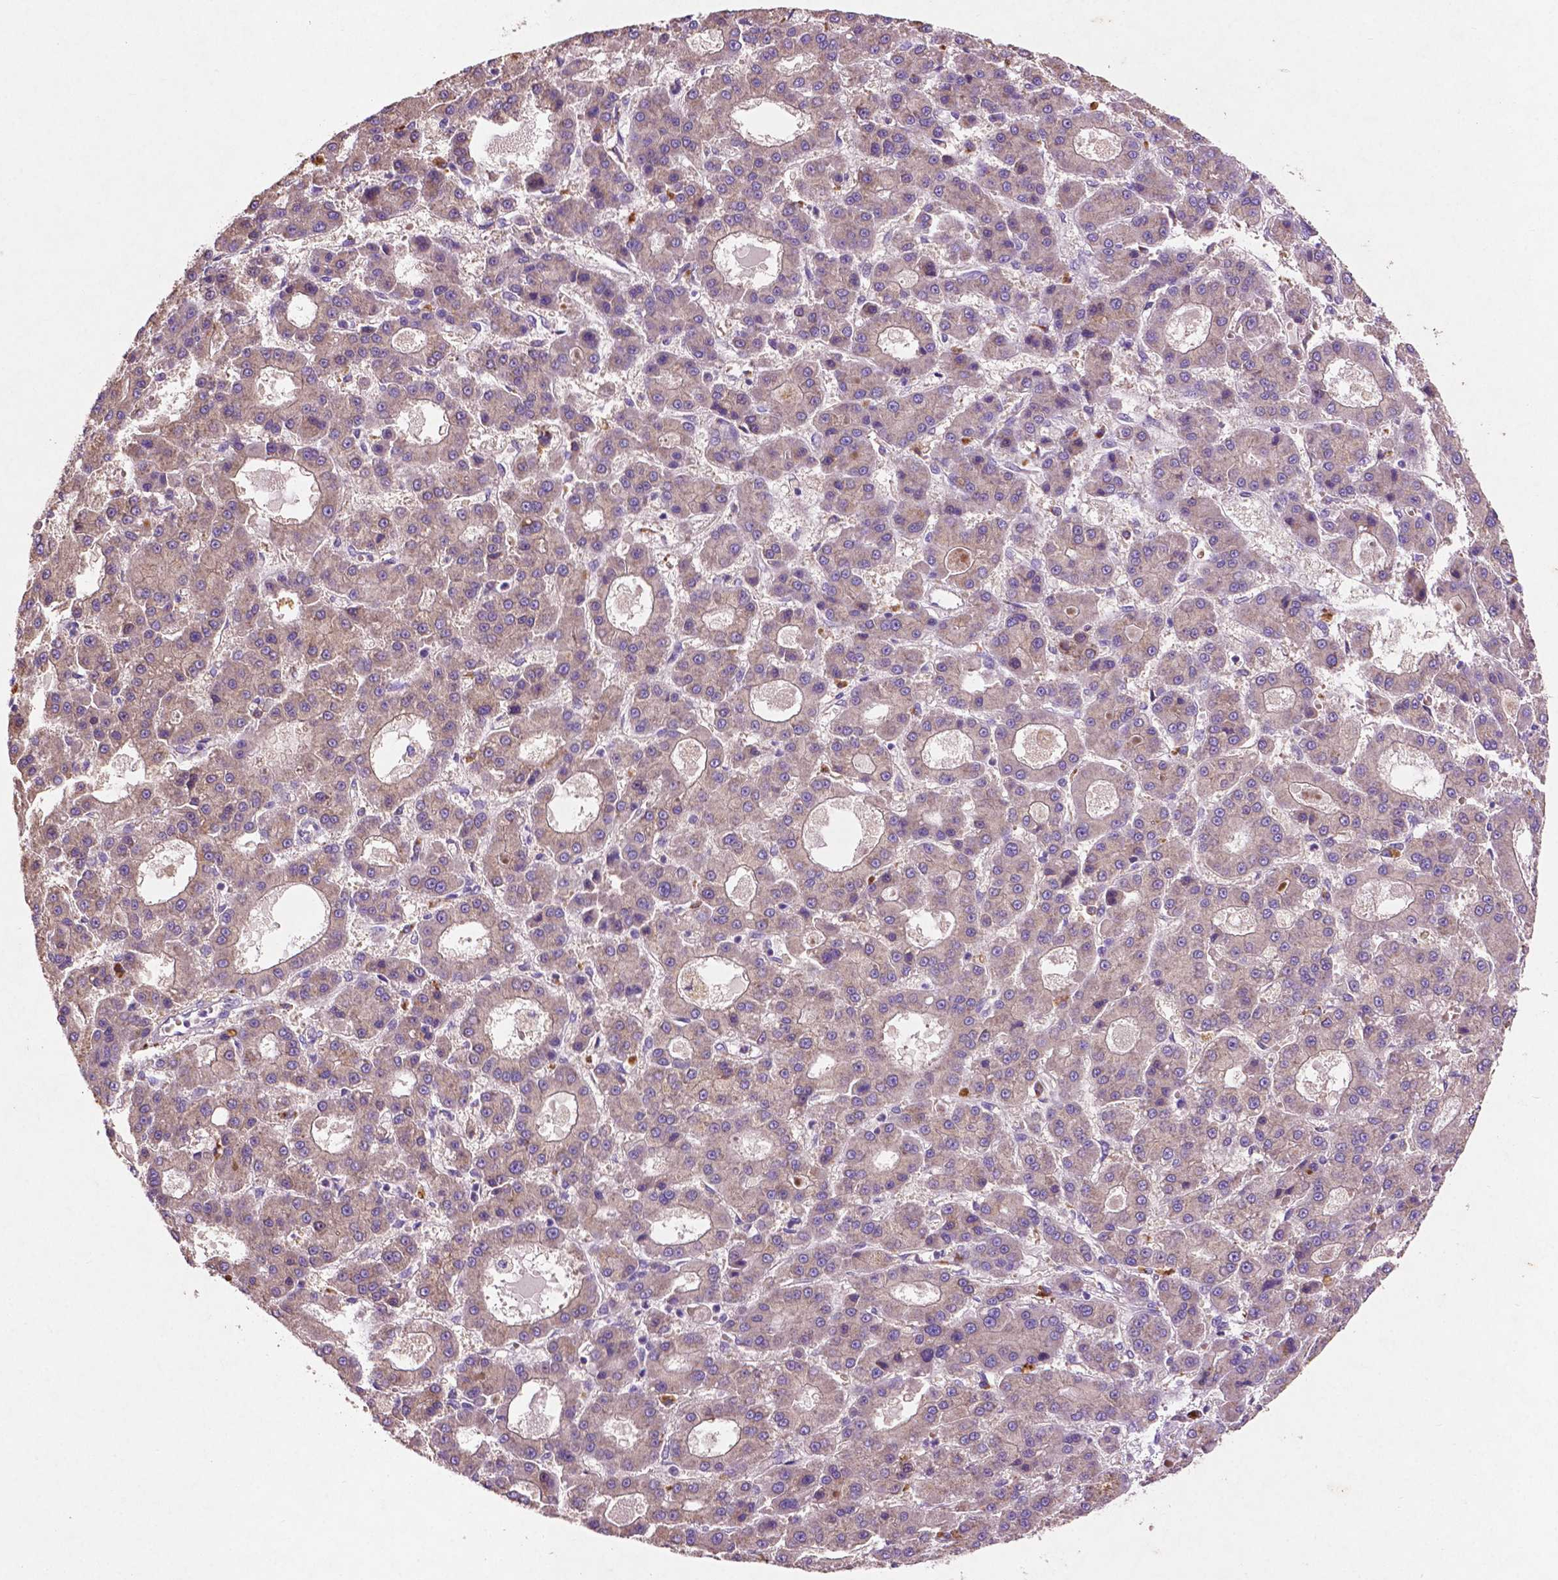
{"staining": {"intensity": "negative", "quantity": "none", "location": "none"}, "tissue": "liver cancer", "cell_type": "Tumor cells", "image_type": "cancer", "snomed": [{"axis": "morphology", "description": "Carcinoma, Hepatocellular, NOS"}, {"axis": "topography", "description": "Liver"}], "caption": "The immunohistochemistry image has no significant expression in tumor cells of hepatocellular carcinoma (liver) tissue.", "gene": "MBTPS1", "patient": {"sex": "male", "age": 70}}